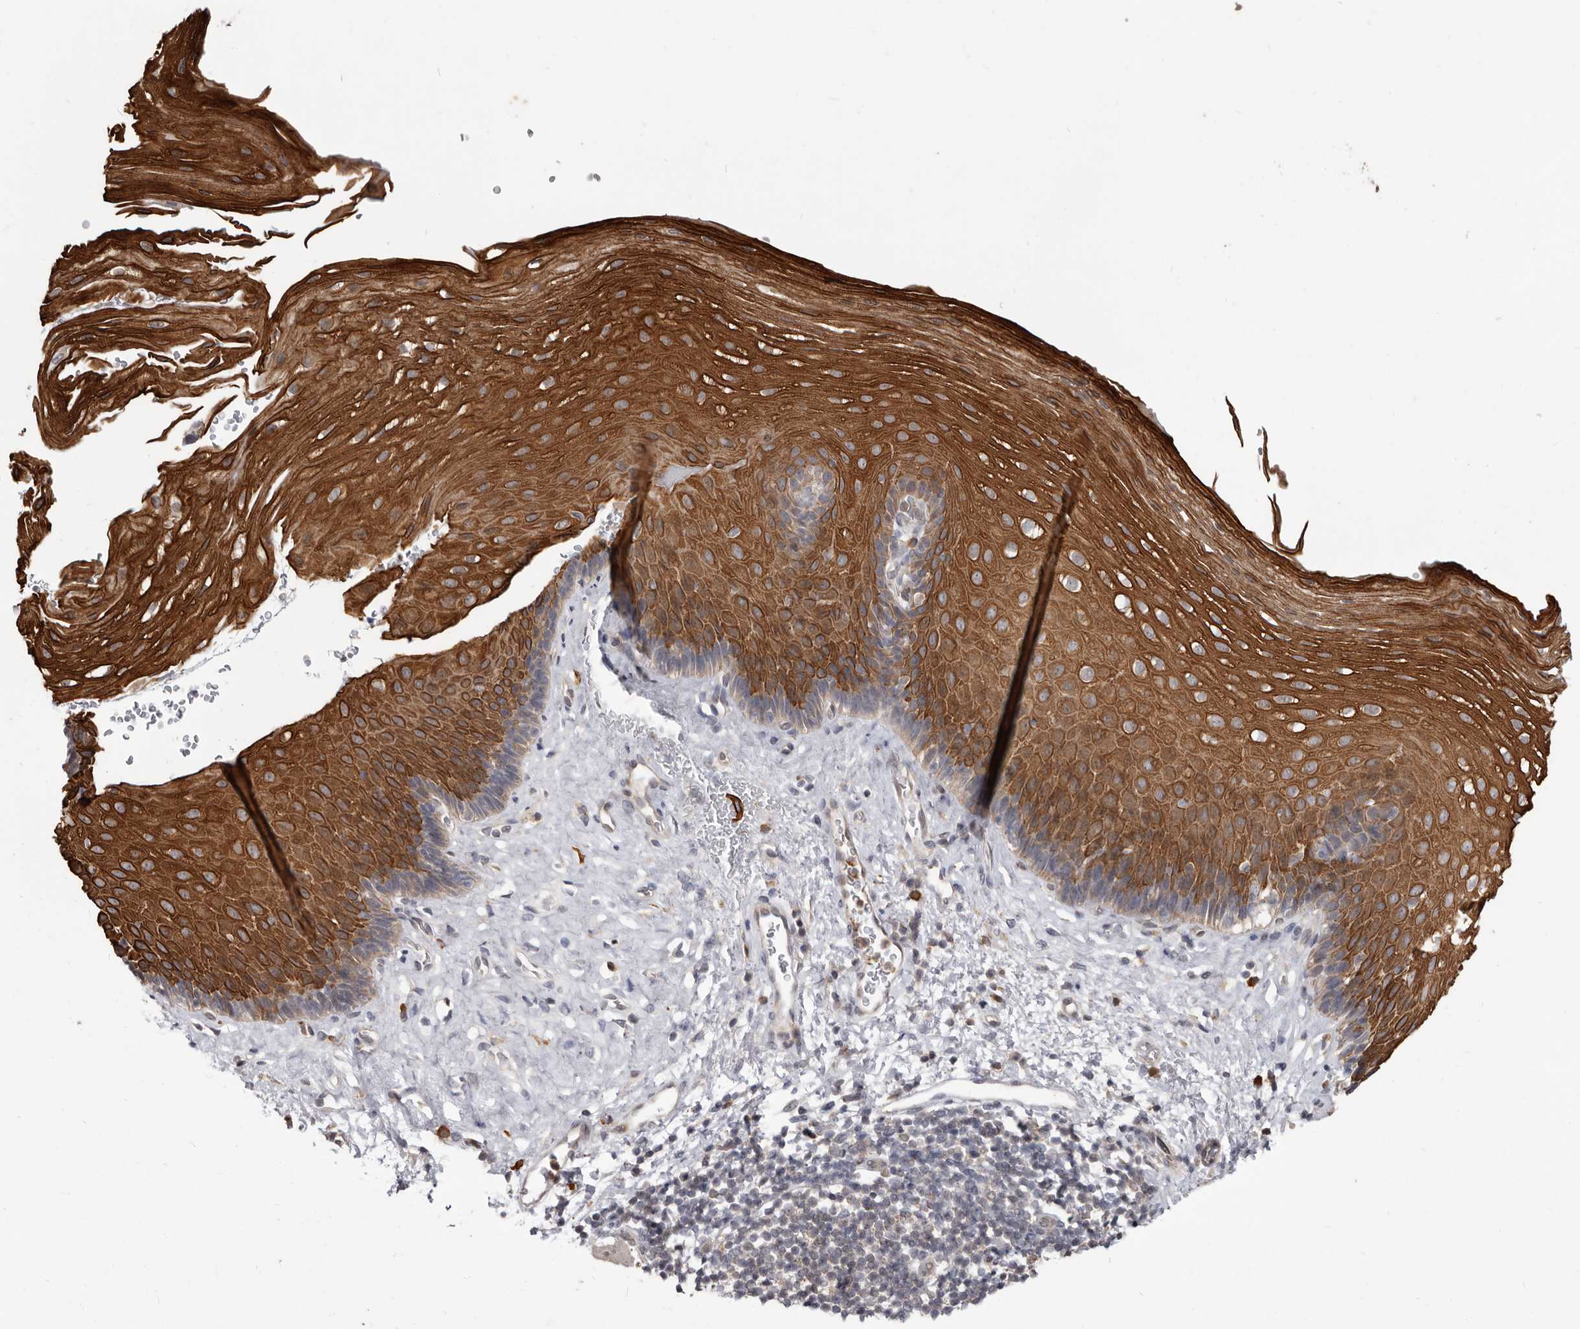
{"staining": {"intensity": "strong", "quantity": ">75%", "location": "cytoplasmic/membranous"}, "tissue": "esophagus", "cell_type": "Squamous epithelial cells", "image_type": "normal", "snomed": [{"axis": "morphology", "description": "Normal tissue, NOS"}, {"axis": "topography", "description": "Esophagus"}], "caption": "Squamous epithelial cells demonstrate high levels of strong cytoplasmic/membranous positivity in approximately >75% of cells in normal human esophagus.", "gene": "ACLY", "patient": {"sex": "female", "age": 66}}